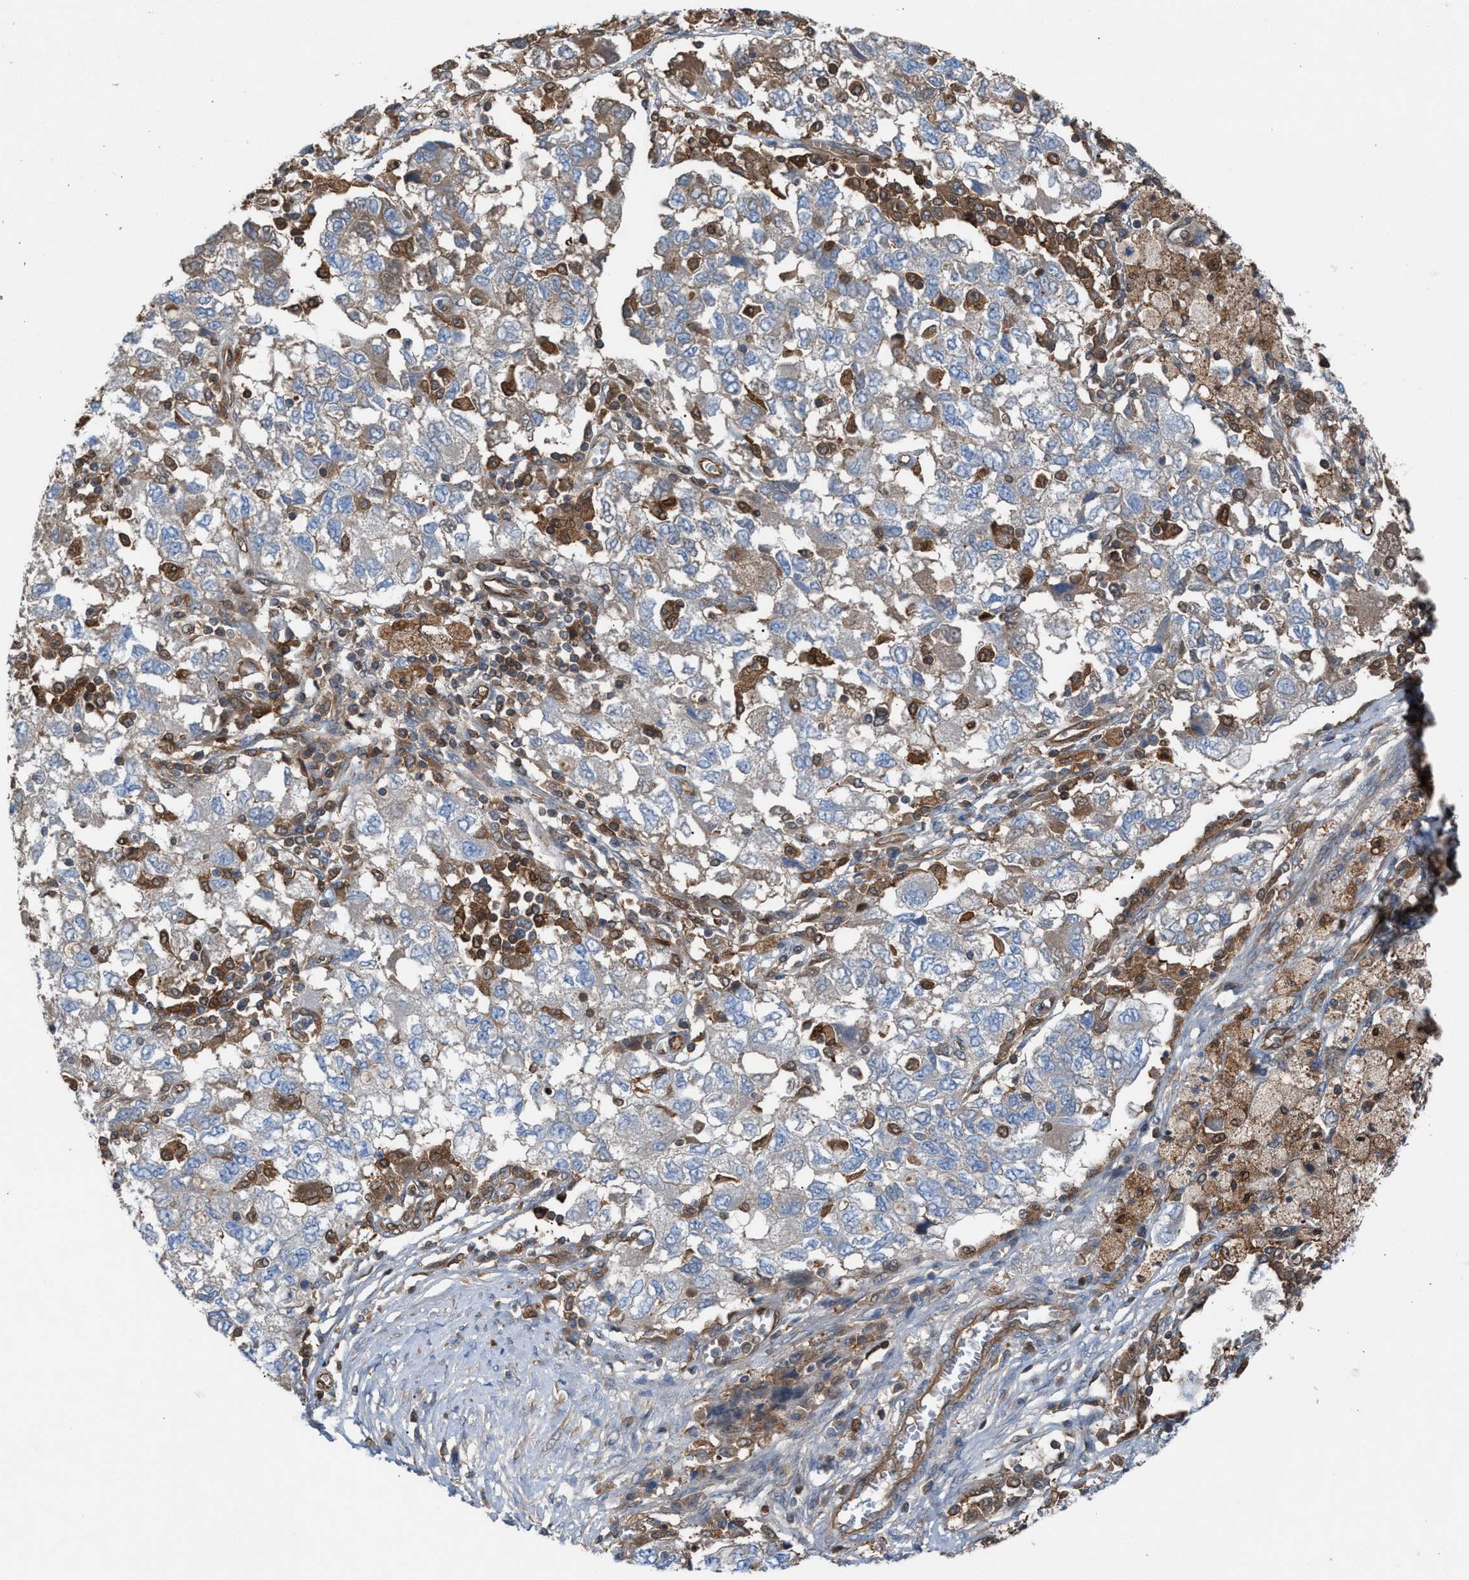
{"staining": {"intensity": "weak", "quantity": "<25%", "location": "cytoplasmic/membranous"}, "tissue": "ovarian cancer", "cell_type": "Tumor cells", "image_type": "cancer", "snomed": [{"axis": "morphology", "description": "Carcinoma, NOS"}, {"axis": "morphology", "description": "Cystadenocarcinoma, serous, NOS"}, {"axis": "topography", "description": "Ovary"}], "caption": "Tumor cells are negative for brown protein staining in ovarian cancer (carcinoma). Nuclei are stained in blue.", "gene": "TPK1", "patient": {"sex": "female", "age": 69}}